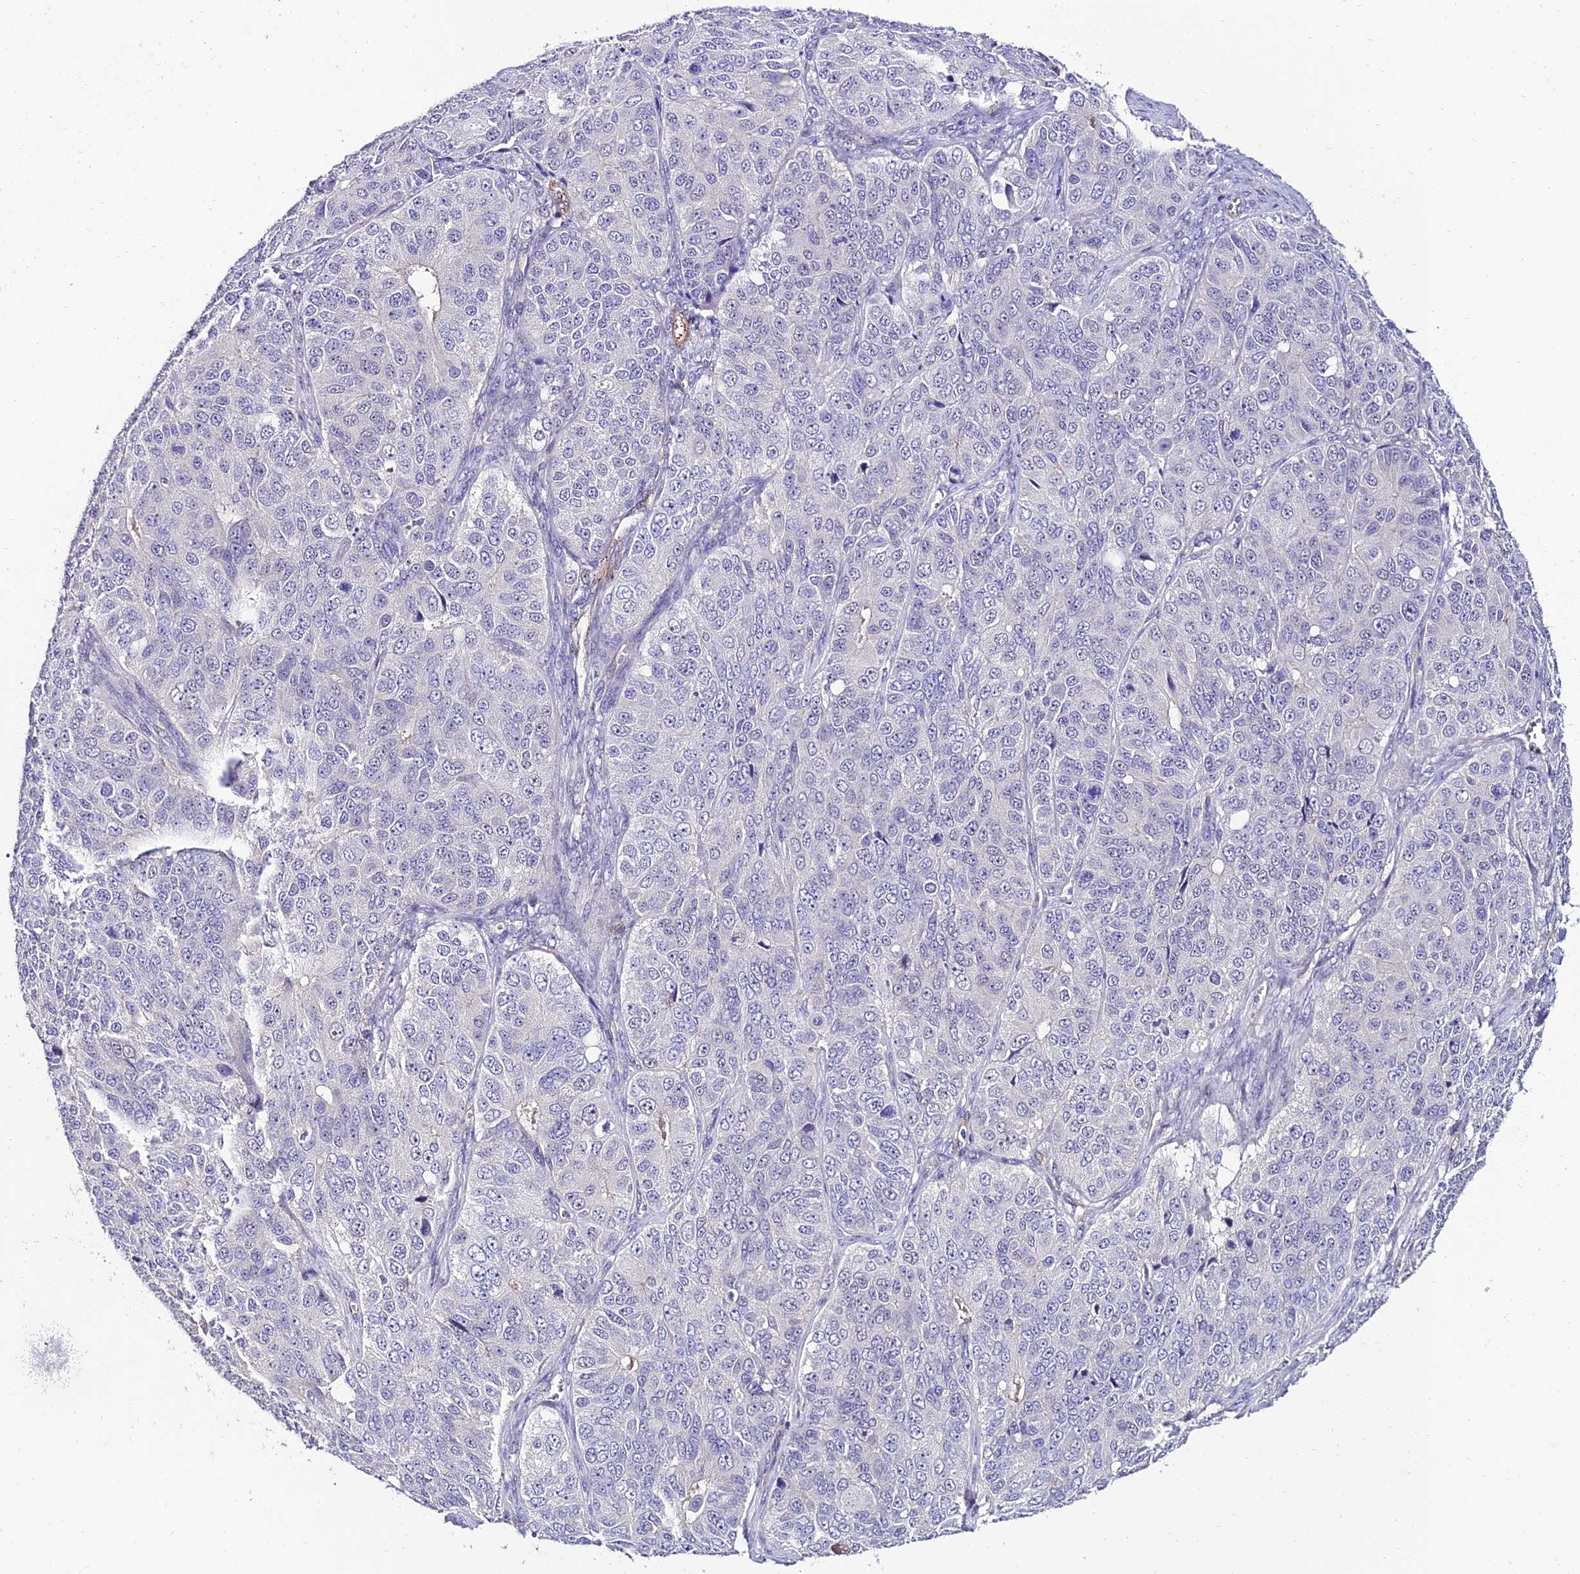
{"staining": {"intensity": "negative", "quantity": "none", "location": "none"}, "tissue": "ovarian cancer", "cell_type": "Tumor cells", "image_type": "cancer", "snomed": [{"axis": "morphology", "description": "Carcinoma, endometroid"}, {"axis": "topography", "description": "Ovary"}], "caption": "Immunohistochemical staining of human ovarian cancer (endometroid carcinoma) demonstrates no significant staining in tumor cells. (DAB (3,3'-diaminobenzidine) IHC visualized using brightfield microscopy, high magnification).", "gene": "ALDH3B2", "patient": {"sex": "female", "age": 51}}